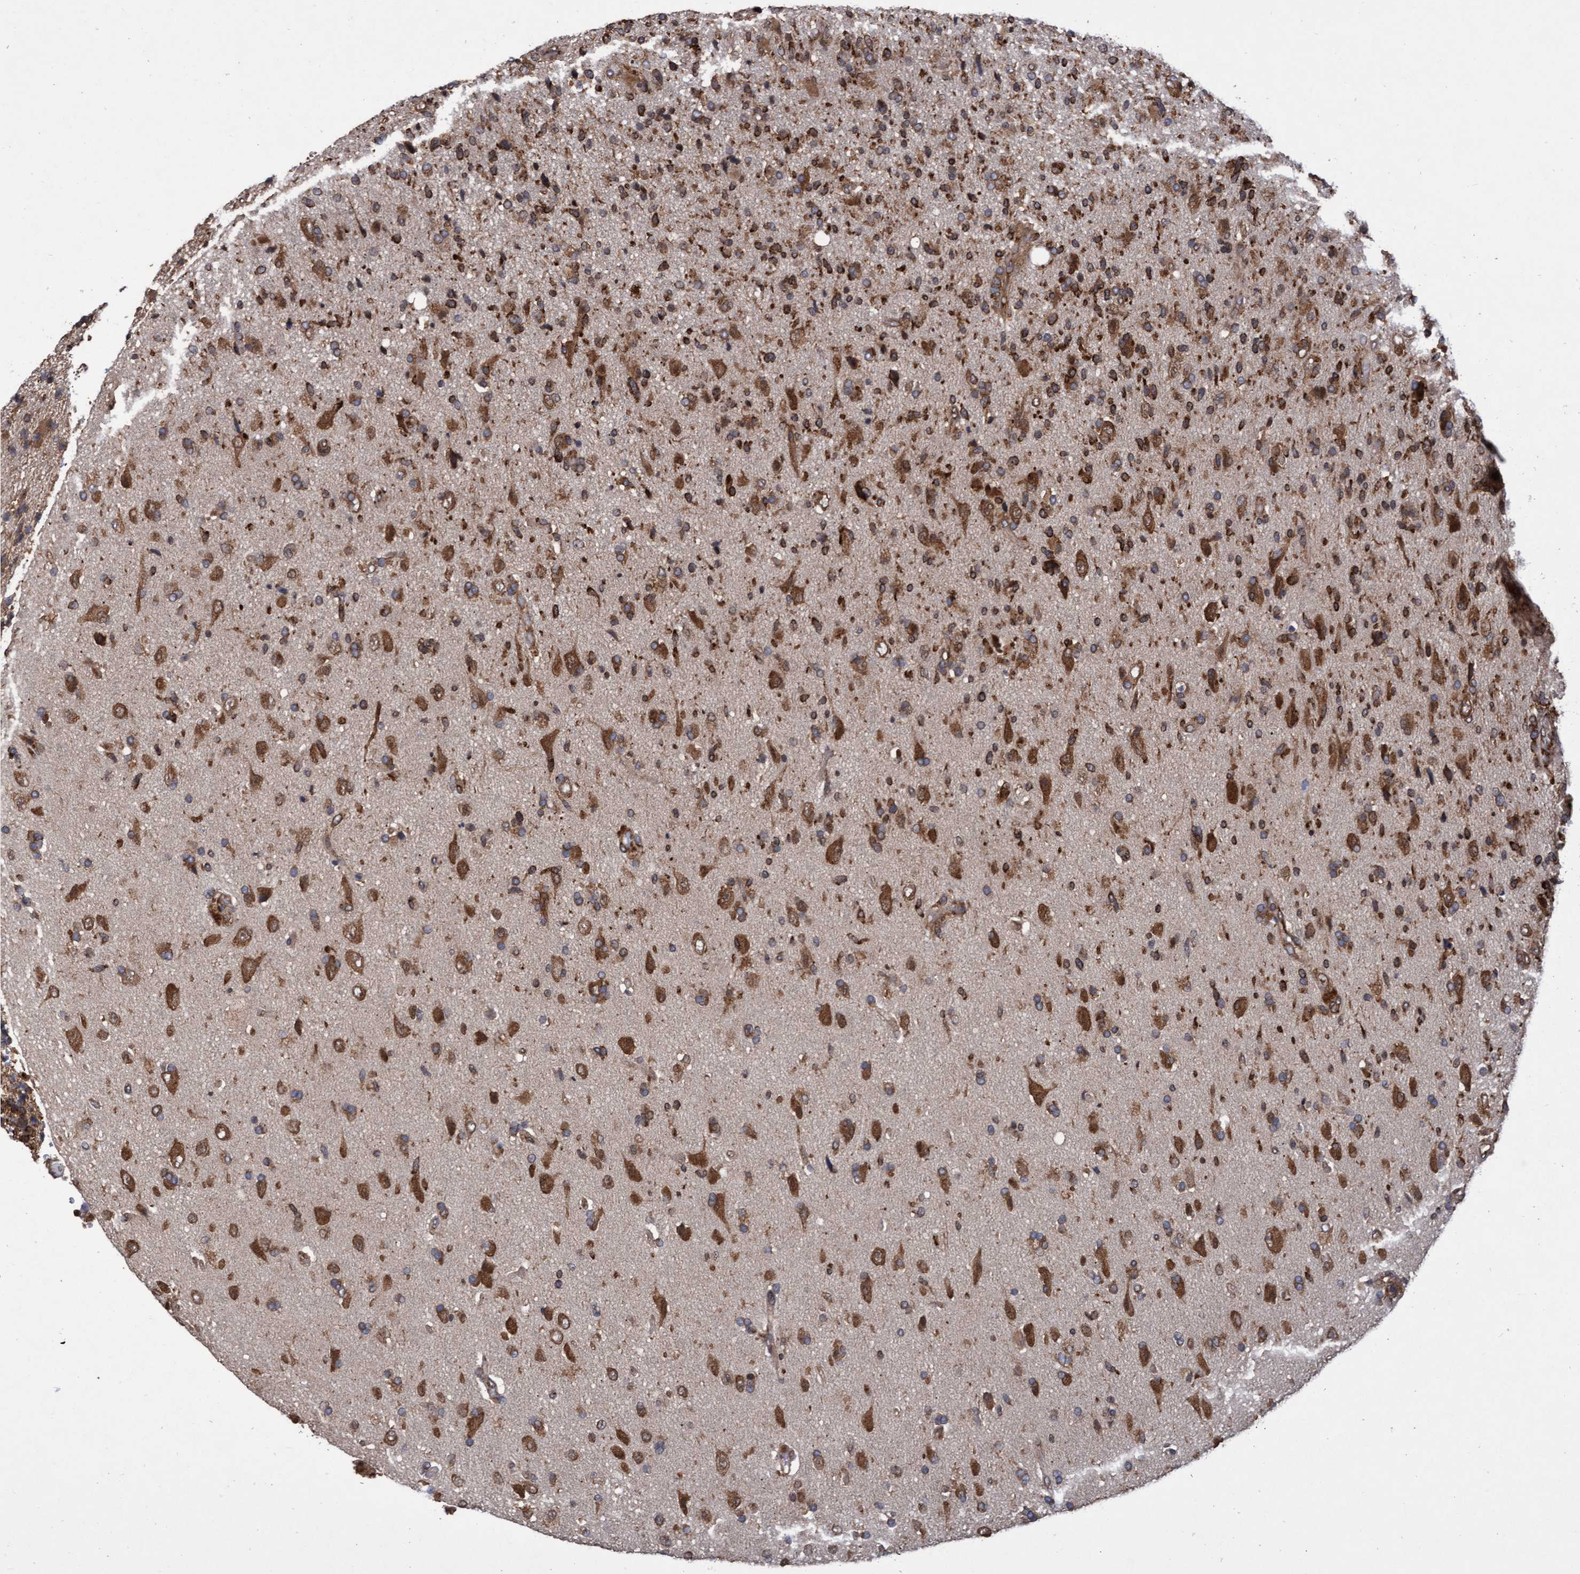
{"staining": {"intensity": "strong", "quantity": ">75%", "location": "cytoplasmic/membranous"}, "tissue": "glioma", "cell_type": "Tumor cells", "image_type": "cancer", "snomed": [{"axis": "morphology", "description": "Glioma, malignant, High grade"}, {"axis": "topography", "description": "Brain"}], "caption": "Brown immunohistochemical staining in high-grade glioma (malignant) reveals strong cytoplasmic/membranous expression in about >75% of tumor cells.", "gene": "ABCF2", "patient": {"sex": "male", "age": 72}}